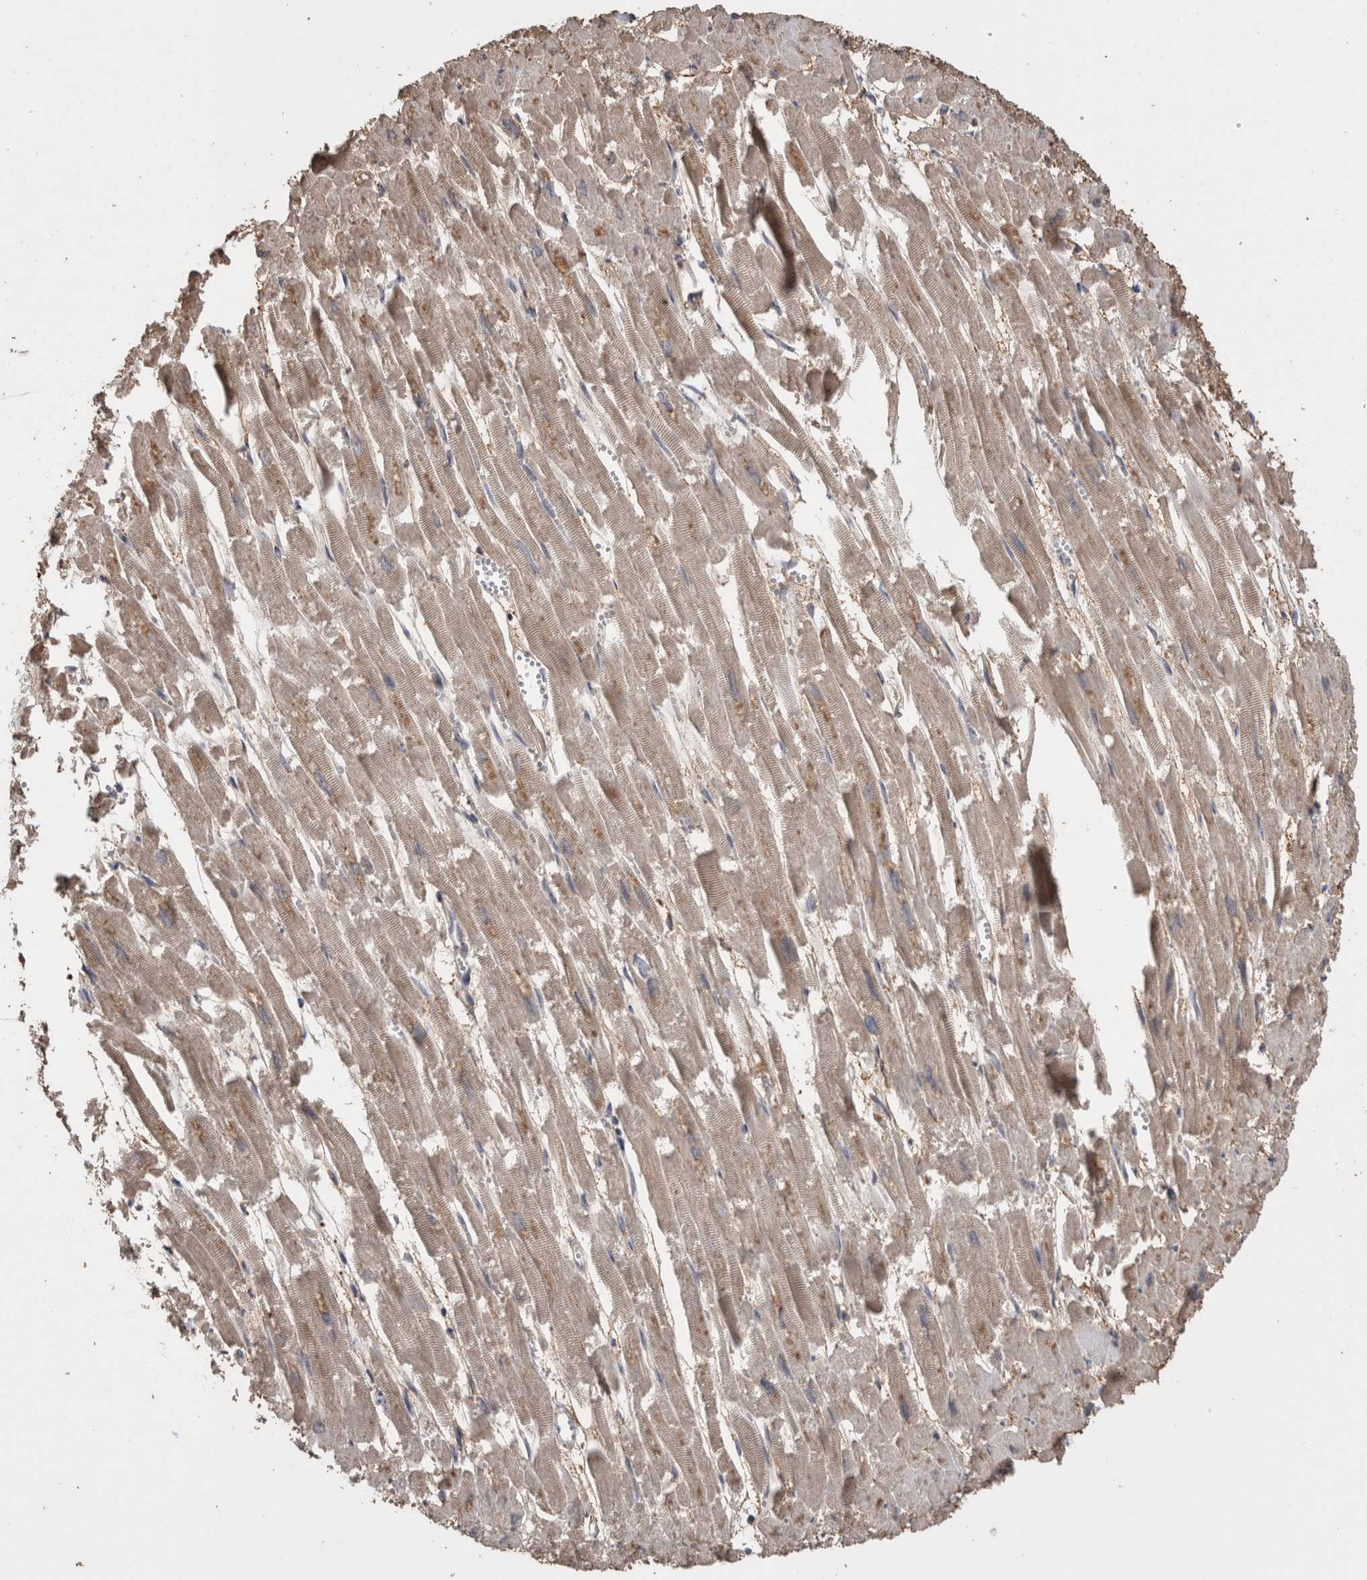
{"staining": {"intensity": "moderate", "quantity": "25%-75%", "location": "cytoplasmic/membranous"}, "tissue": "heart muscle", "cell_type": "Cardiomyocytes", "image_type": "normal", "snomed": [{"axis": "morphology", "description": "Normal tissue, NOS"}, {"axis": "topography", "description": "Heart"}], "caption": "Normal heart muscle reveals moderate cytoplasmic/membranous staining in approximately 25%-75% of cardiomyocytes, visualized by immunohistochemistry.", "gene": "ANXA13", "patient": {"sex": "male", "age": 54}}